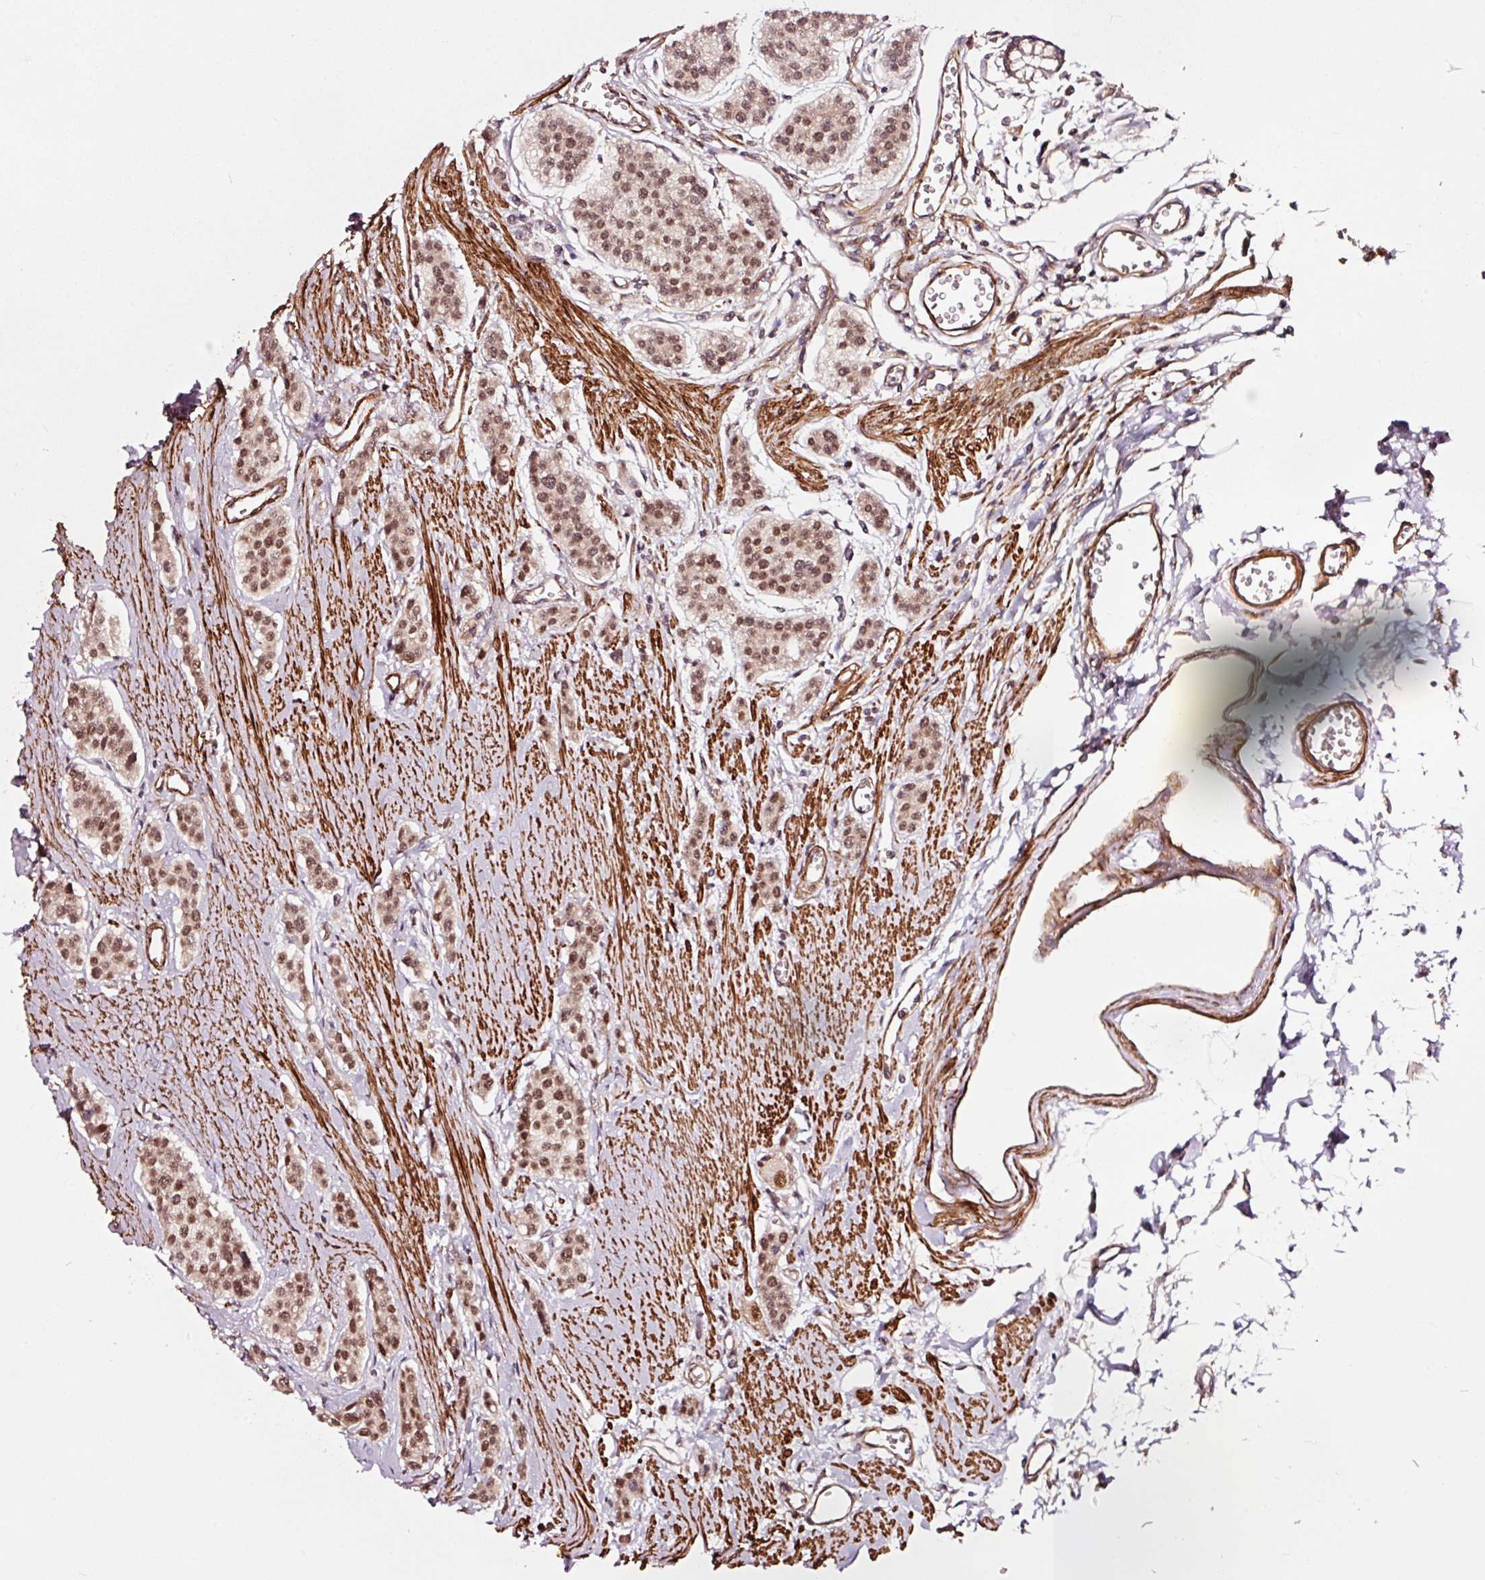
{"staining": {"intensity": "moderate", "quantity": ">75%", "location": "nuclear"}, "tissue": "carcinoid", "cell_type": "Tumor cells", "image_type": "cancer", "snomed": [{"axis": "morphology", "description": "Carcinoid, malignant, NOS"}, {"axis": "topography", "description": "Small intestine"}], "caption": "High-magnification brightfield microscopy of carcinoid stained with DAB (3,3'-diaminobenzidine) (brown) and counterstained with hematoxylin (blue). tumor cells exhibit moderate nuclear staining is seen in about>75% of cells. (DAB (3,3'-diaminobenzidine) IHC with brightfield microscopy, high magnification).", "gene": "TPM1", "patient": {"sex": "male", "age": 60}}